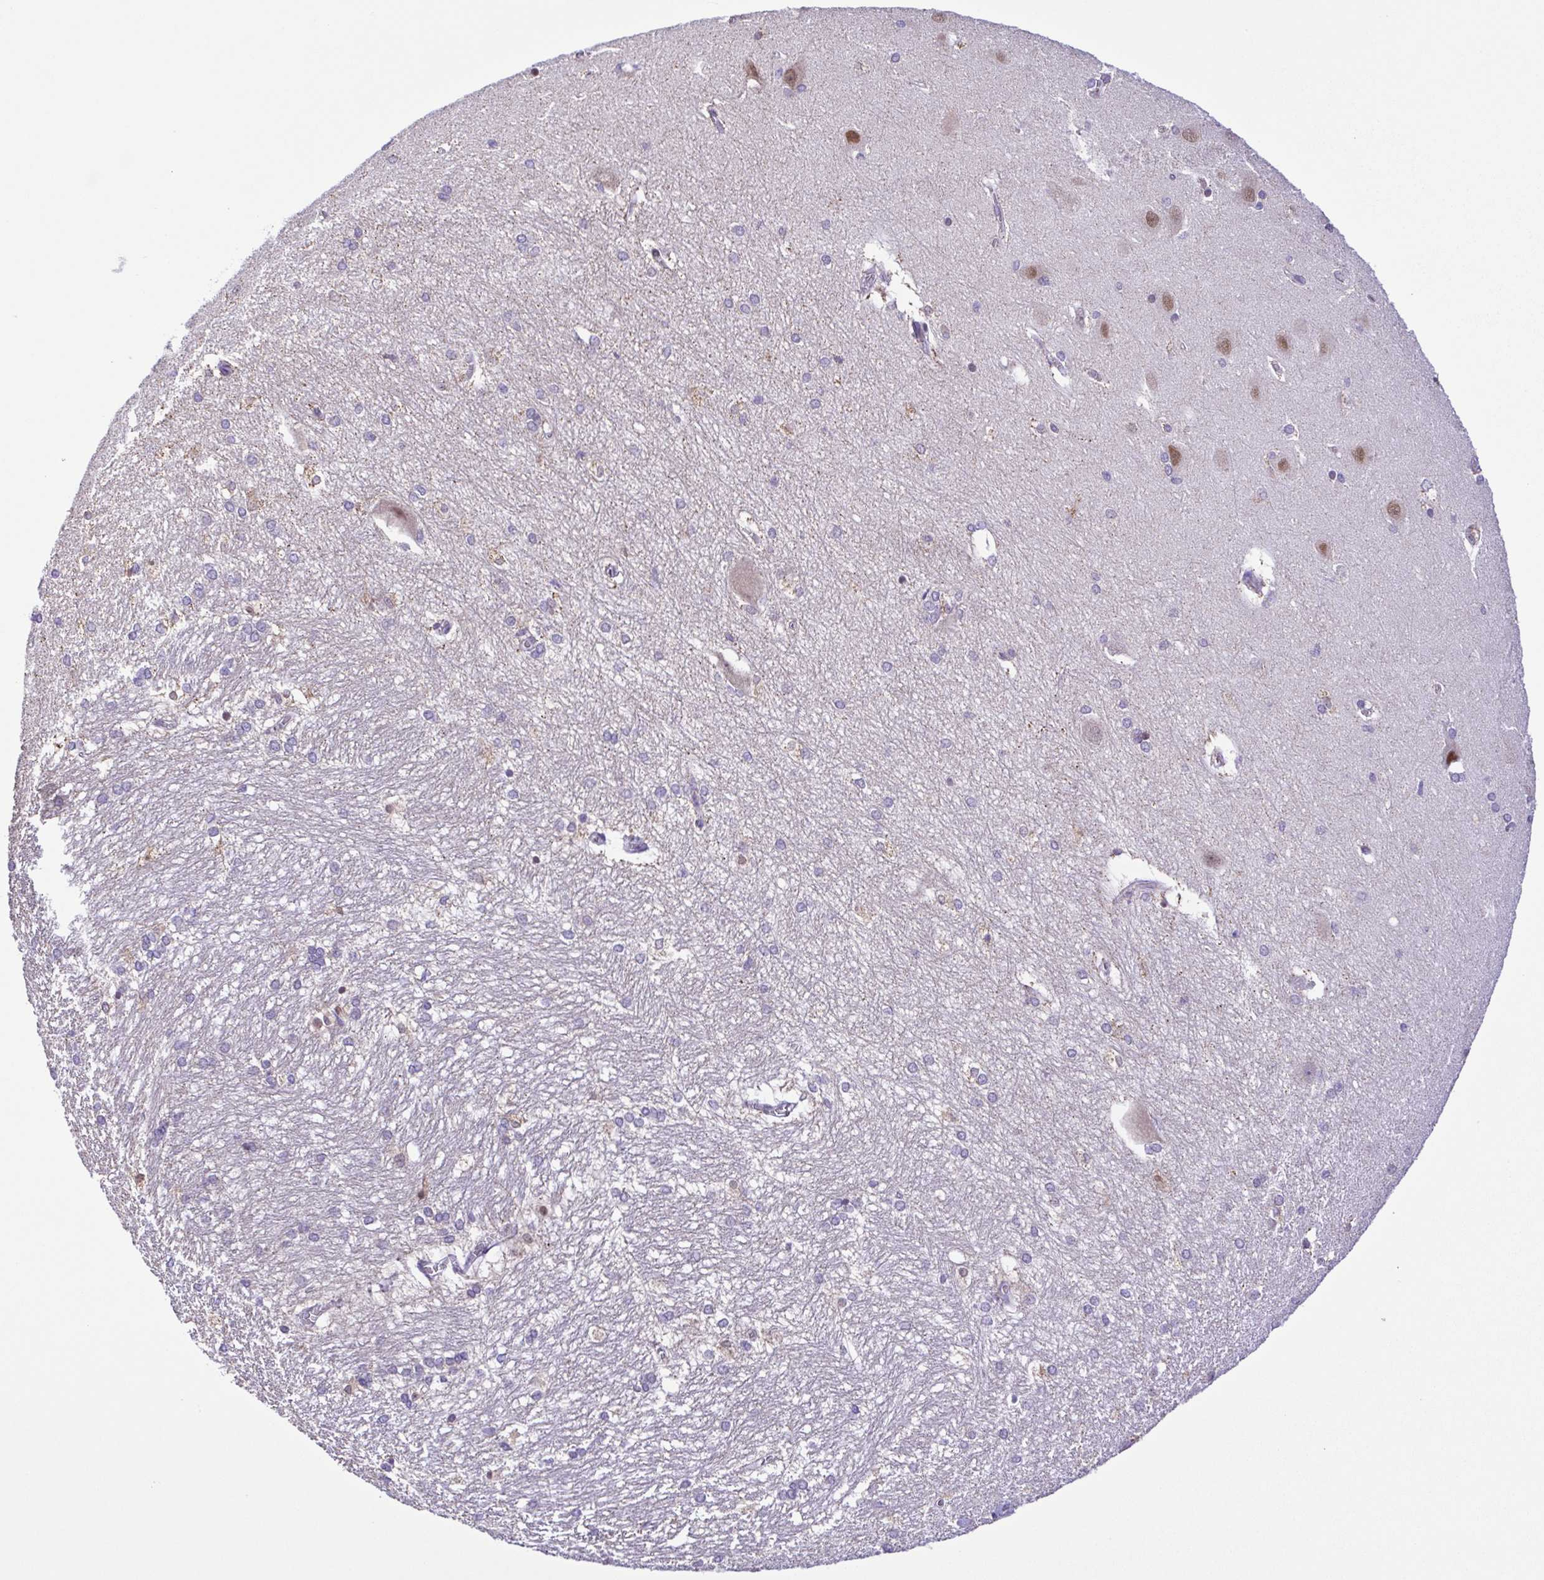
{"staining": {"intensity": "negative", "quantity": "none", "location": "none"}, "tissue": "hippocampus", "cell_type": "Glial cells", "image_type": "normal", "snomed": [{"axis": "morphology", "description": "Normal tissue, NOS"}, {"axis": "topography", "description": "Cerebral cortex"}, {"axis": "topography", "description": "Hippocampus"}], "caption": "Glial cells show no significant staining in unremarkable hippocampus. (DAB IHC visualized using brightfield microscopy, high magnification).", "gene": "ENSG00000286022", "patient": {"sex": "female", "age": 19}}